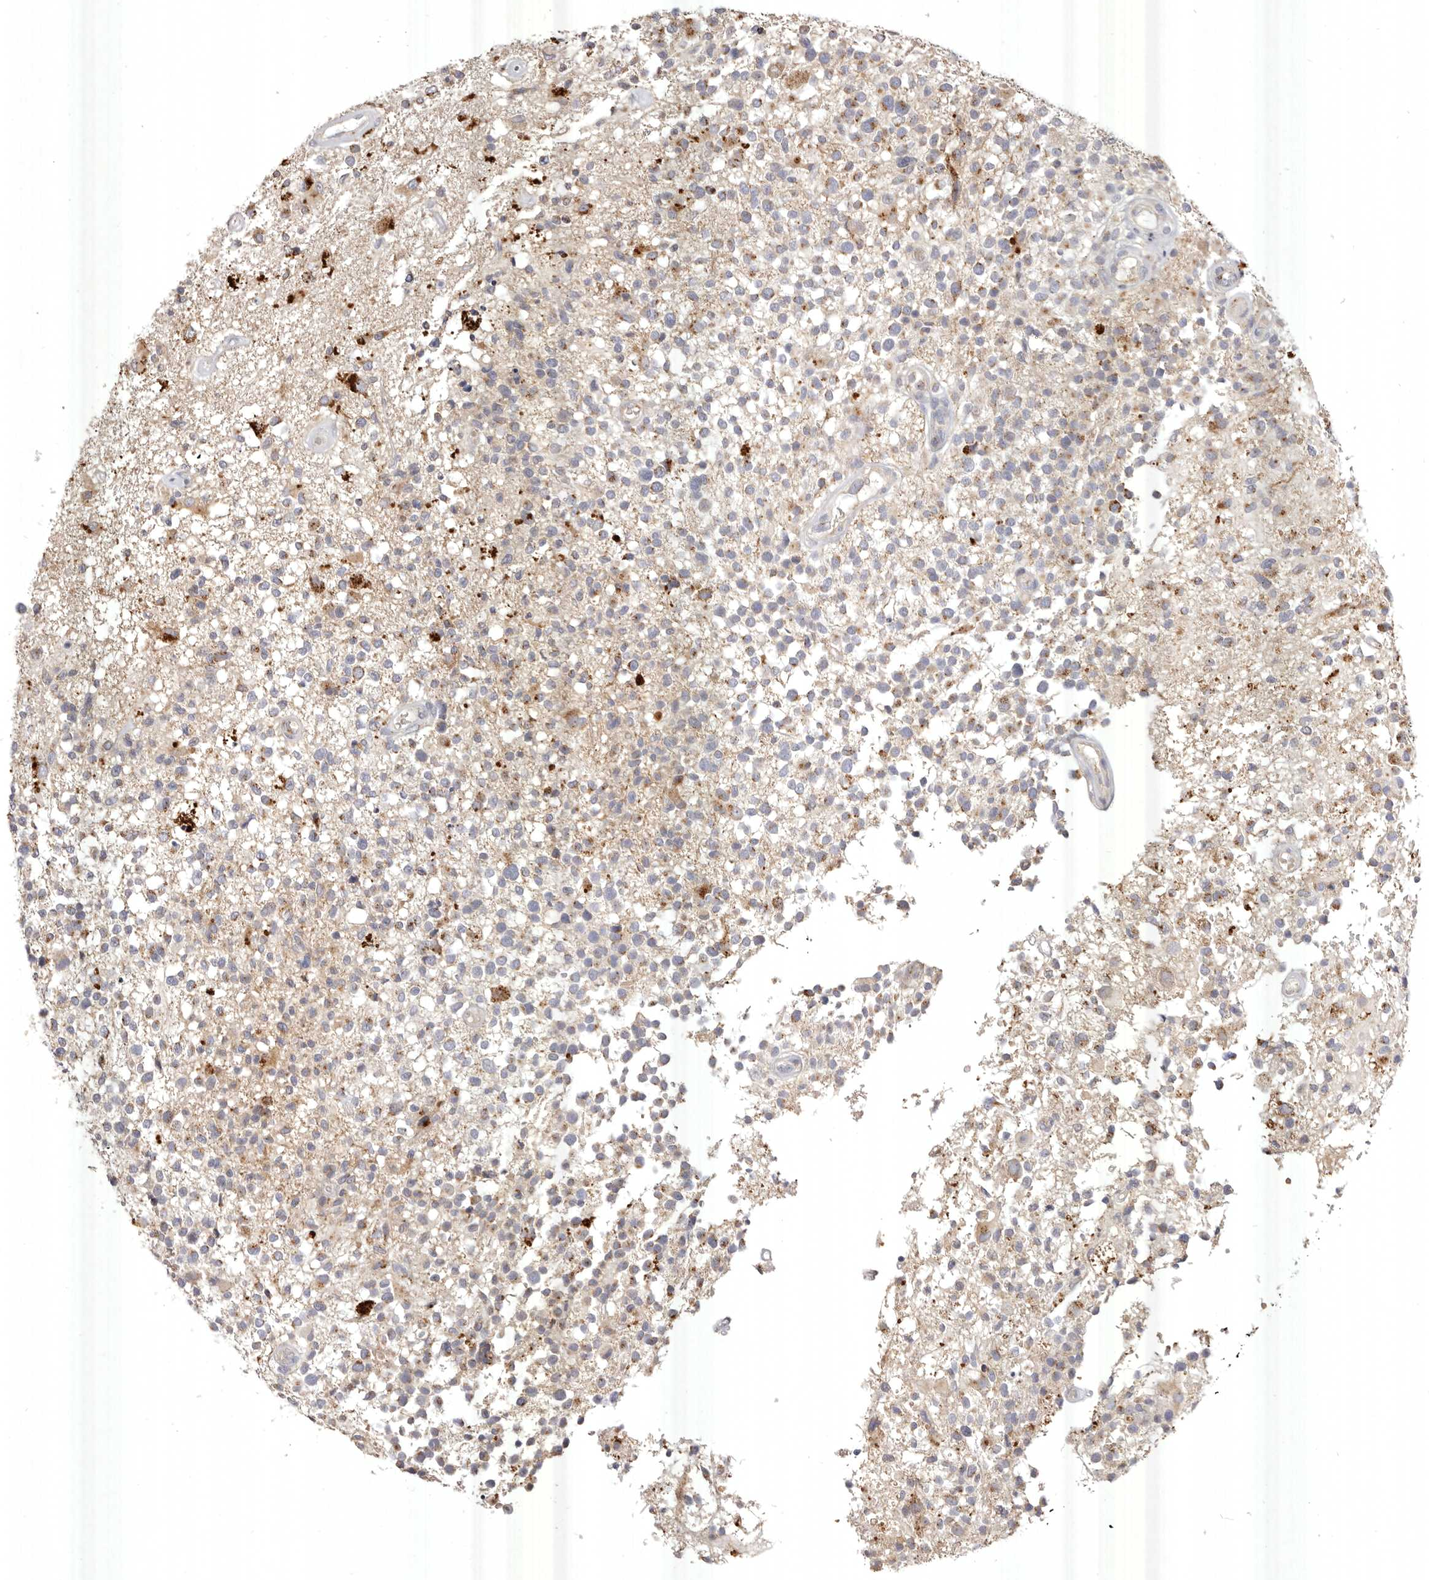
{"staining": {"intensity": "moderate", "quantity": "<25%", "location": "cytoplasmic/membranous"}, "tissue": "glioma", "cell_type": "Tumor cells", "image_type": "cancer", "snomed": [{"axis": "morphology", "description": "Glioma, malignant, High grade"}, {"axis": "morphology", "description": "Glioblastoma, NOS"}, {"axis": "topography", "description": "Brain"}], "caption": "Human malignant high-grade glioma stained for a protein (brown) reveals moderate cytoplasmic/membranous positive positivity in about <25% of tumor cells.", "gene": "USP24", "patient": {"sex": "male", "age": 60}}